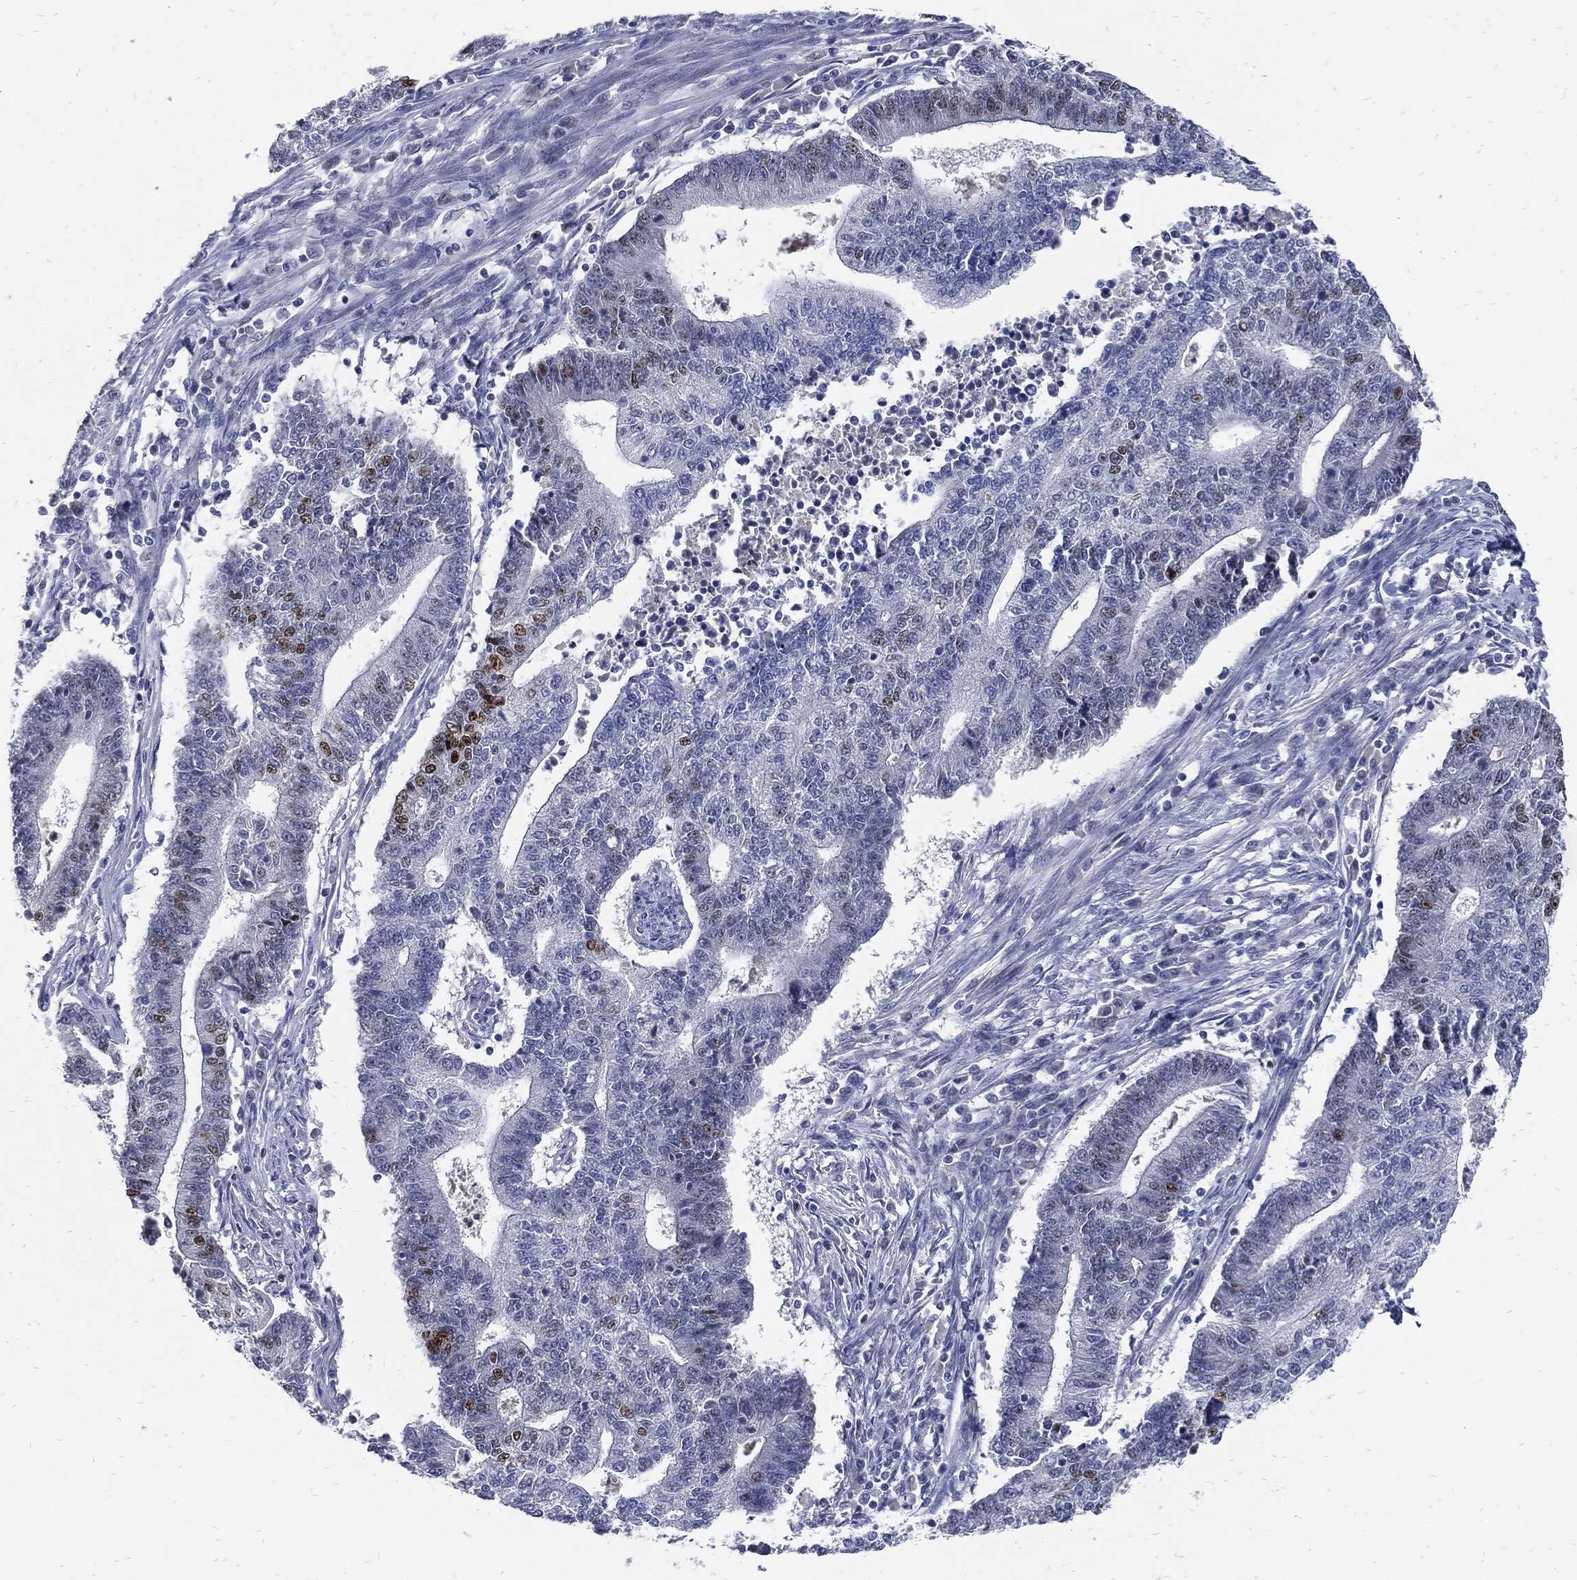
{"staining": {"intensity": "strong", "quantity": "<25%", "location": "nuclear"}, "tissue": "endometrial cancer", "cell_type": "Tumor cells", "image_type": "cancer", "snomed": [{"axis": "morphology", "description": "Adenocarcinoma, NOS"}, {"axis": "topography", "description": "Uterus"}, {"axis": "topography", "description": "Endometrium"}], "caption": "Tumor cells demonstrate medium levels of strong nuclear expression in about <25% of cells in human adenocarcinoma (endometrial).", "gene": "NBN", "patient": {"sex": "female", "age": 54}}